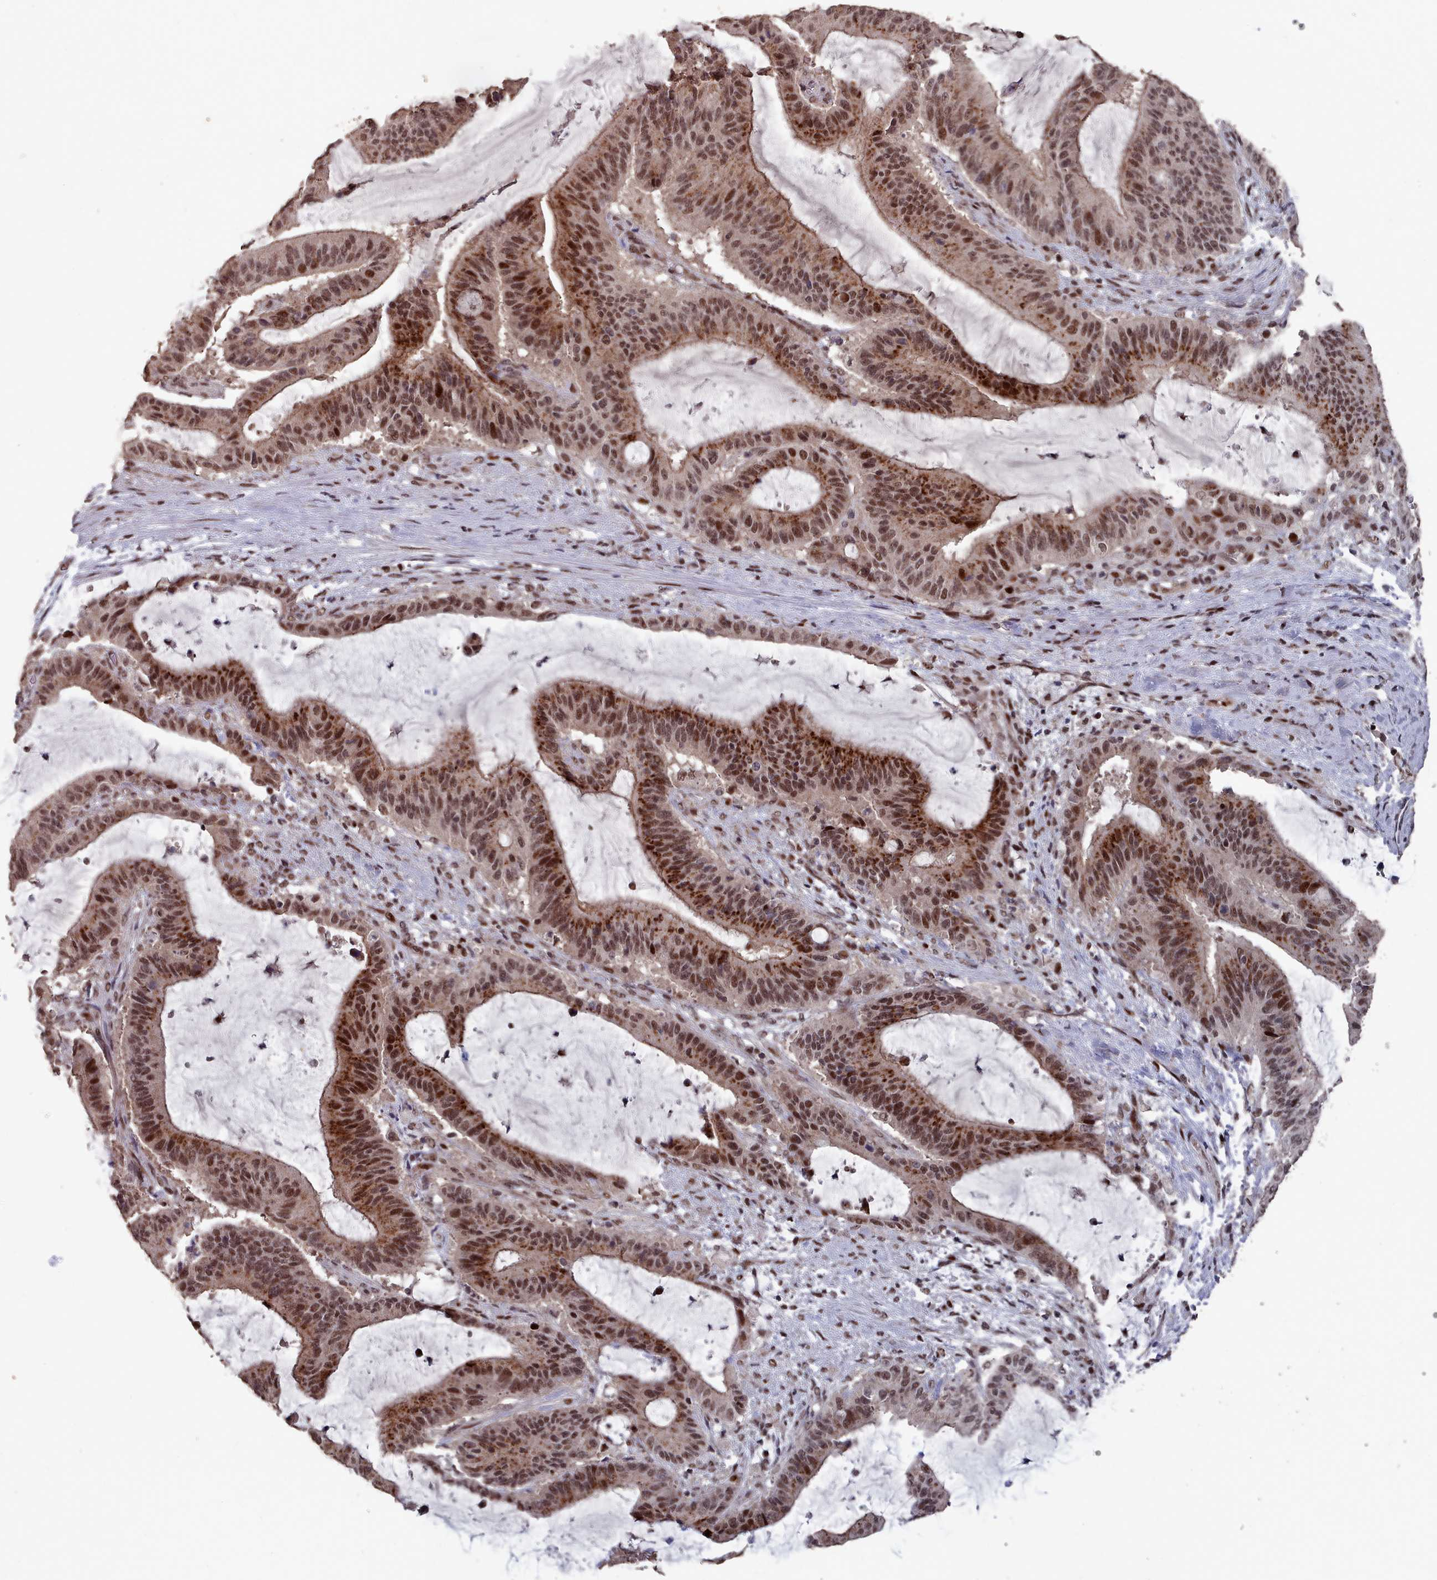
{"staining": {"intensity": "strong", "quantity": ">75%", "location": "cytoplasmic/membranous,nuclear"}, "tissue": "liver cancer", "cell_type": "Tumor cells", "image_type": "cancer", "snomed": [{"axis": "morphology", "description": "Normal tissue, NOS"}, {"axis": "morphology", "description": "Cholangiocarcinoma"}, {"axis": "topography", "description": "Liver"}, {"axis": "topography", "description": "Peripheral nerve tissue"}], "caption": "Protein staining reveals strong cytoplasmic/membranous and nuclear expression in approximately >75% of tumor cells in cholangiocarcinoma (liver).", "gene": "PNRC2", "patient": {"sex": "female", "age": 73}}